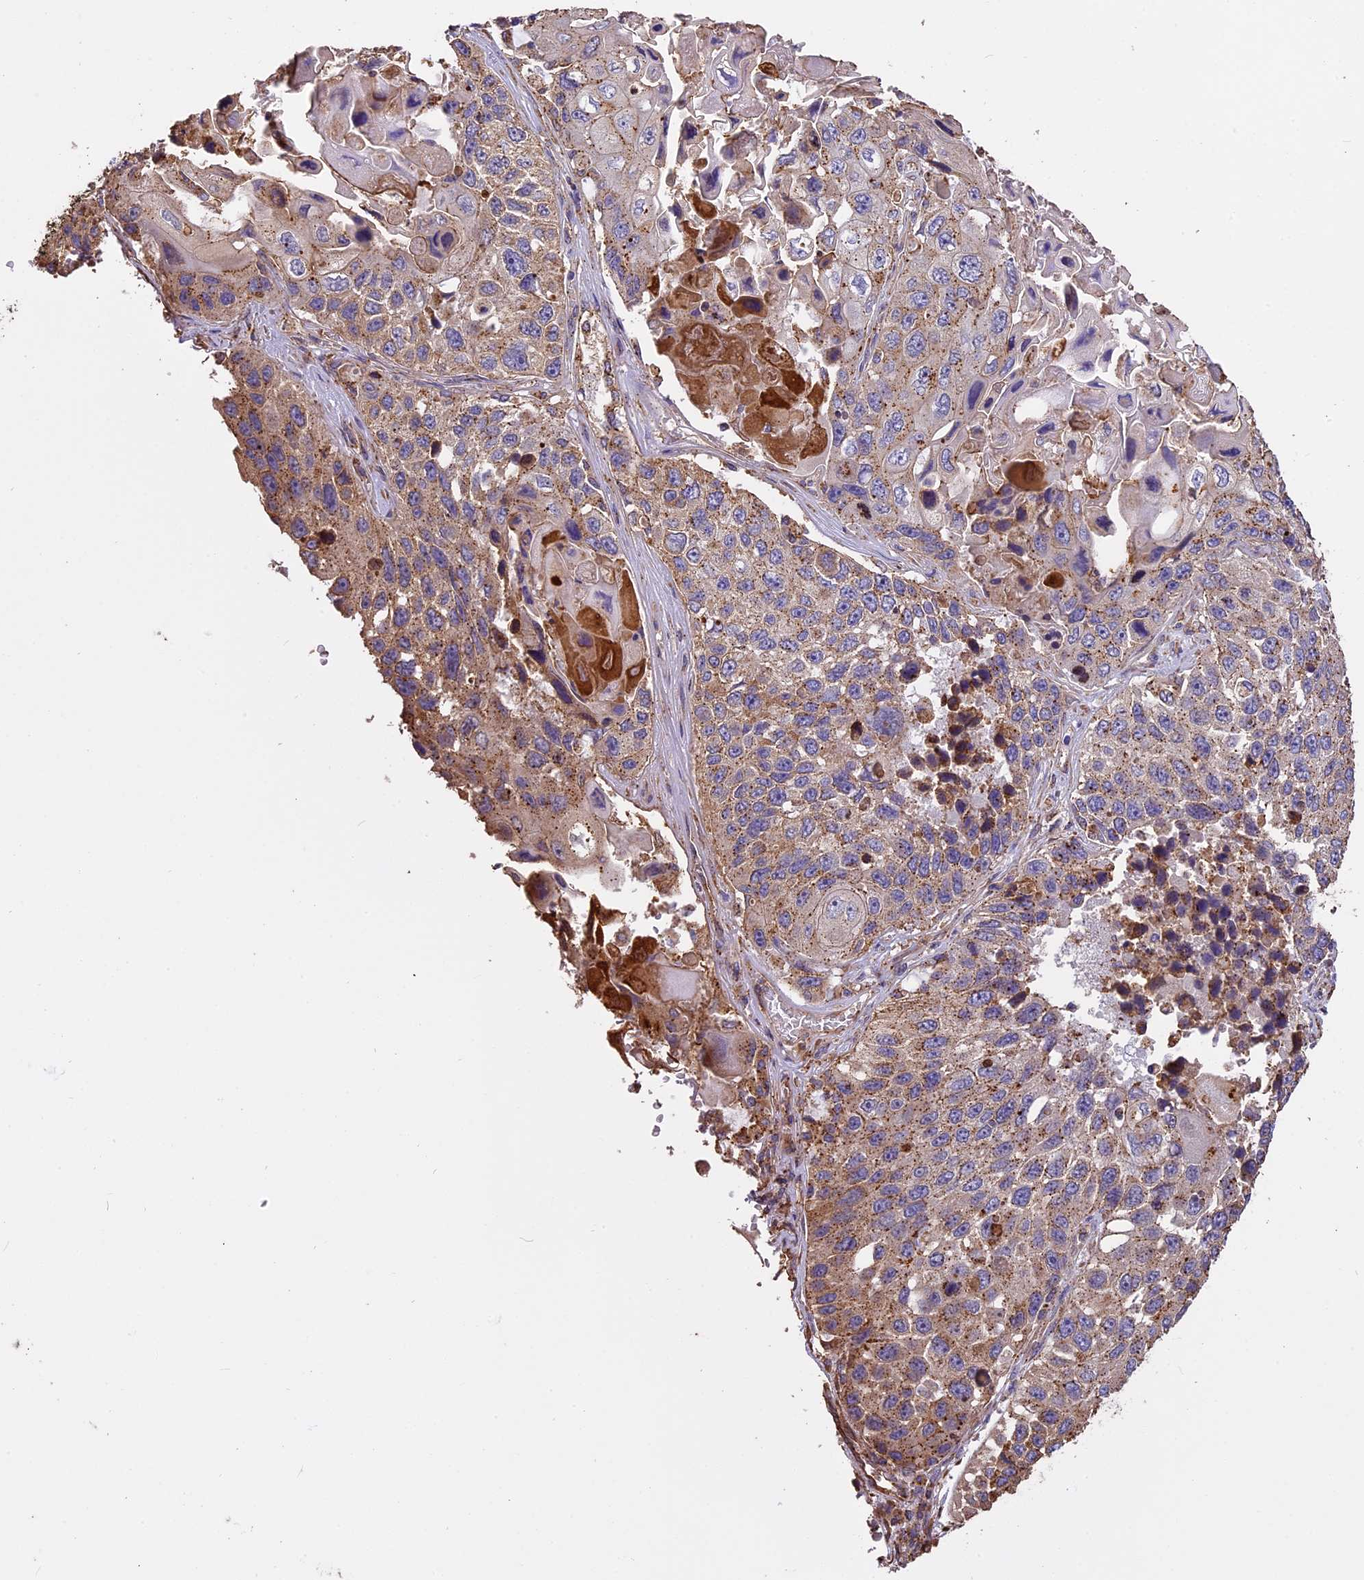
{"staining": {"intensity": "weak", "quantity": ">75%", "location": "cytoplasmic/membranous"}, "tissue": "lung cancer", "cell_type": "Tumor cells", "image_type": "cancer", "snomed": [{"axis": "morphology", "description": "Squamous cell carcinoma, NOS"}, {"axis": "topography", "description": "Lung"}], "caption": "This micrograph displays IHC staining of human squamous cell carcinoma (lung), with low weak cytoplasmic/membranous expression in approximately >75% of tumor cells.", "gene": "CHMP2A", "patient": {"sex": "male", "age": 61}}